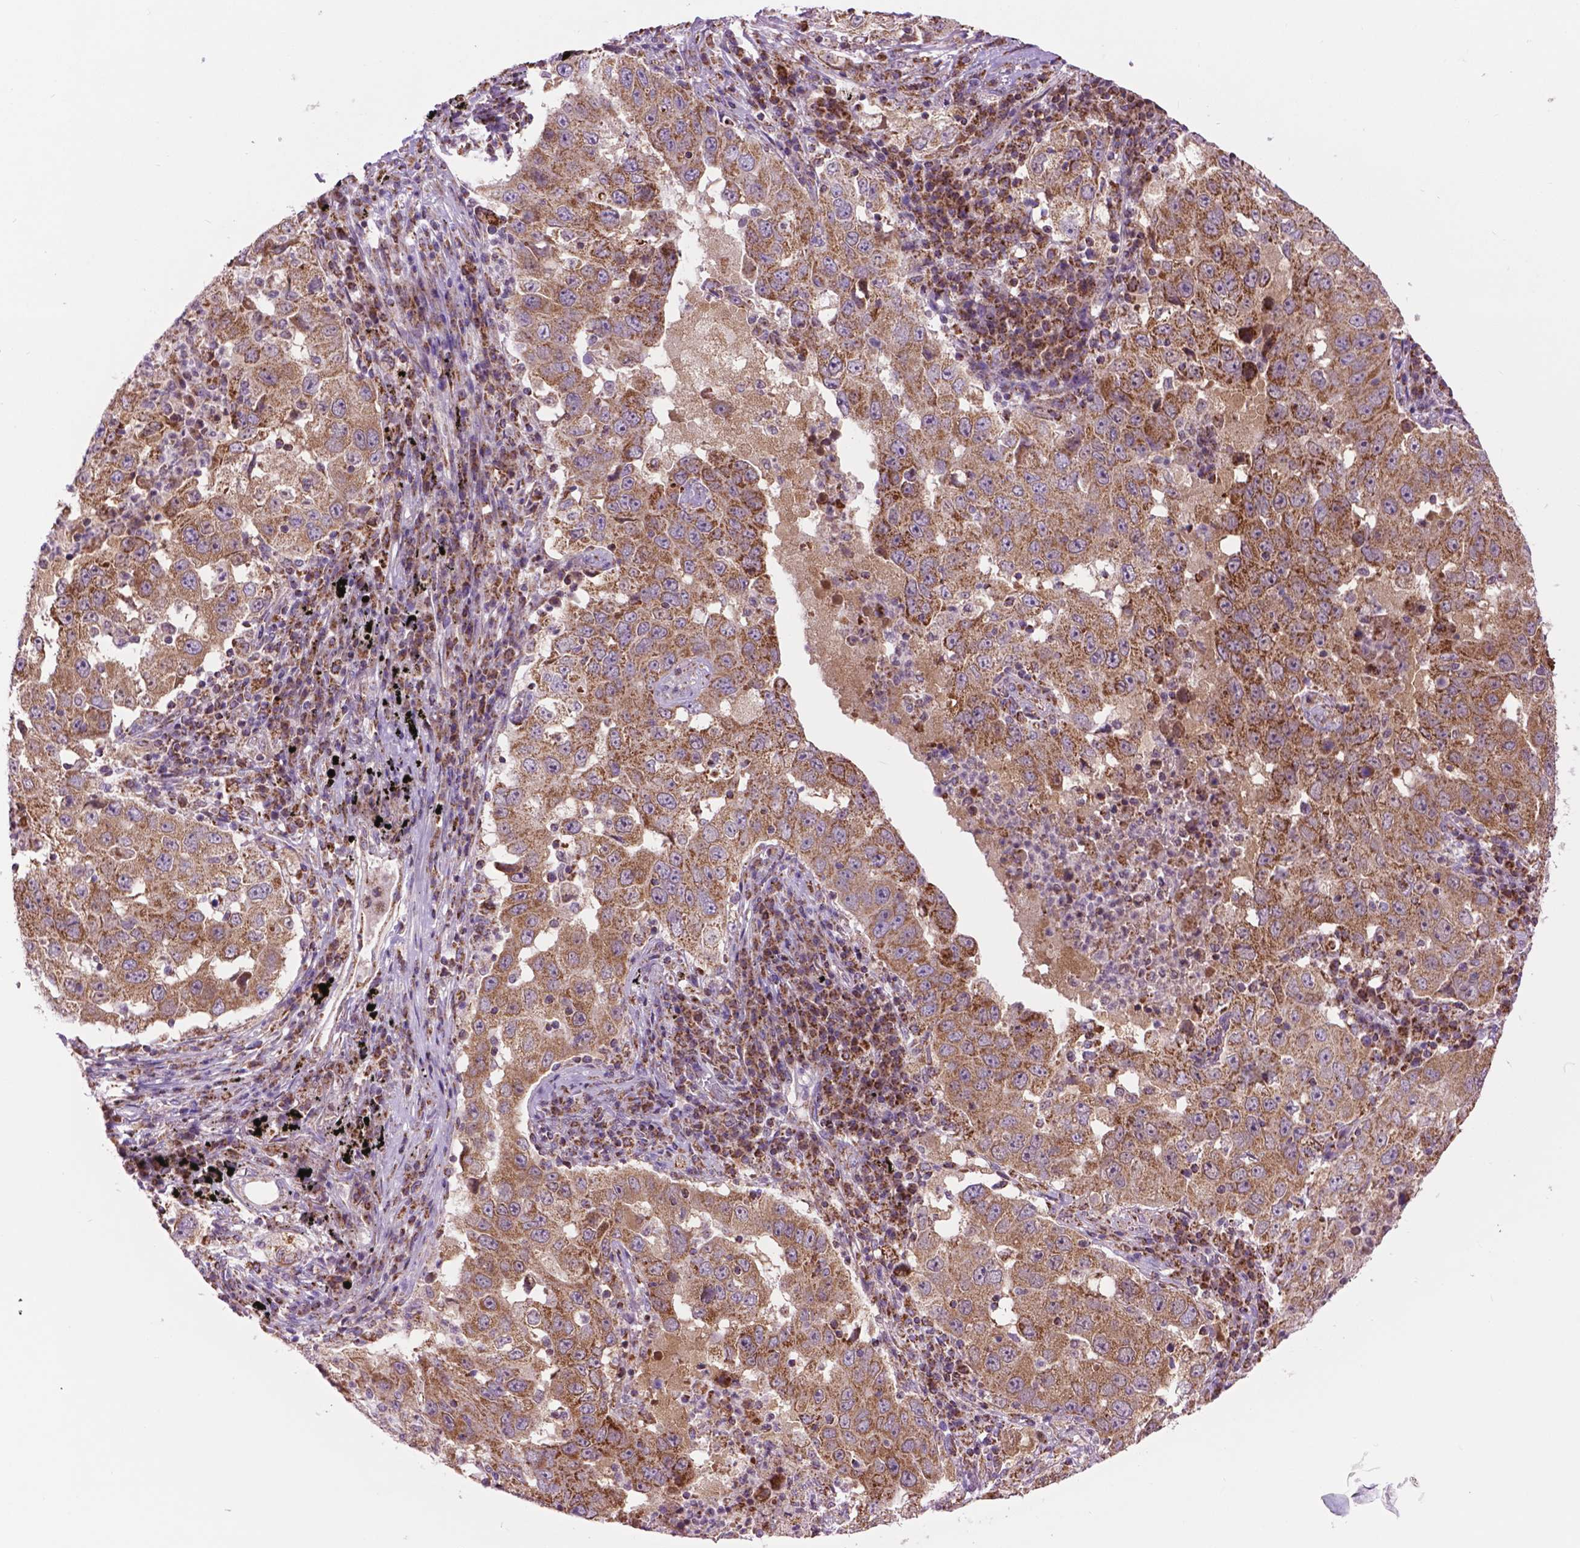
{"staining": {"intensity": "moderate", "quantity": ">75%", "location": "cytoplasmic/membranous"}, "tissue": "lung cancer", "cell_type": "Tumor cells", "image_type": "cancer", "snomed": [{"axis": "morphology", "description": "Adenocarcinoma, NOS"}, {"axis": "topography", "description": "Lung"}], "caption": "This image exhibits immunohistochemistry staining of adenocarcinoma (lung), with medium moderate cytoplasmic/membranous staining in approximately >75% of tumor cells.", "gene": "PYCR3", "patient": {"sex": "male", "age": 73}}